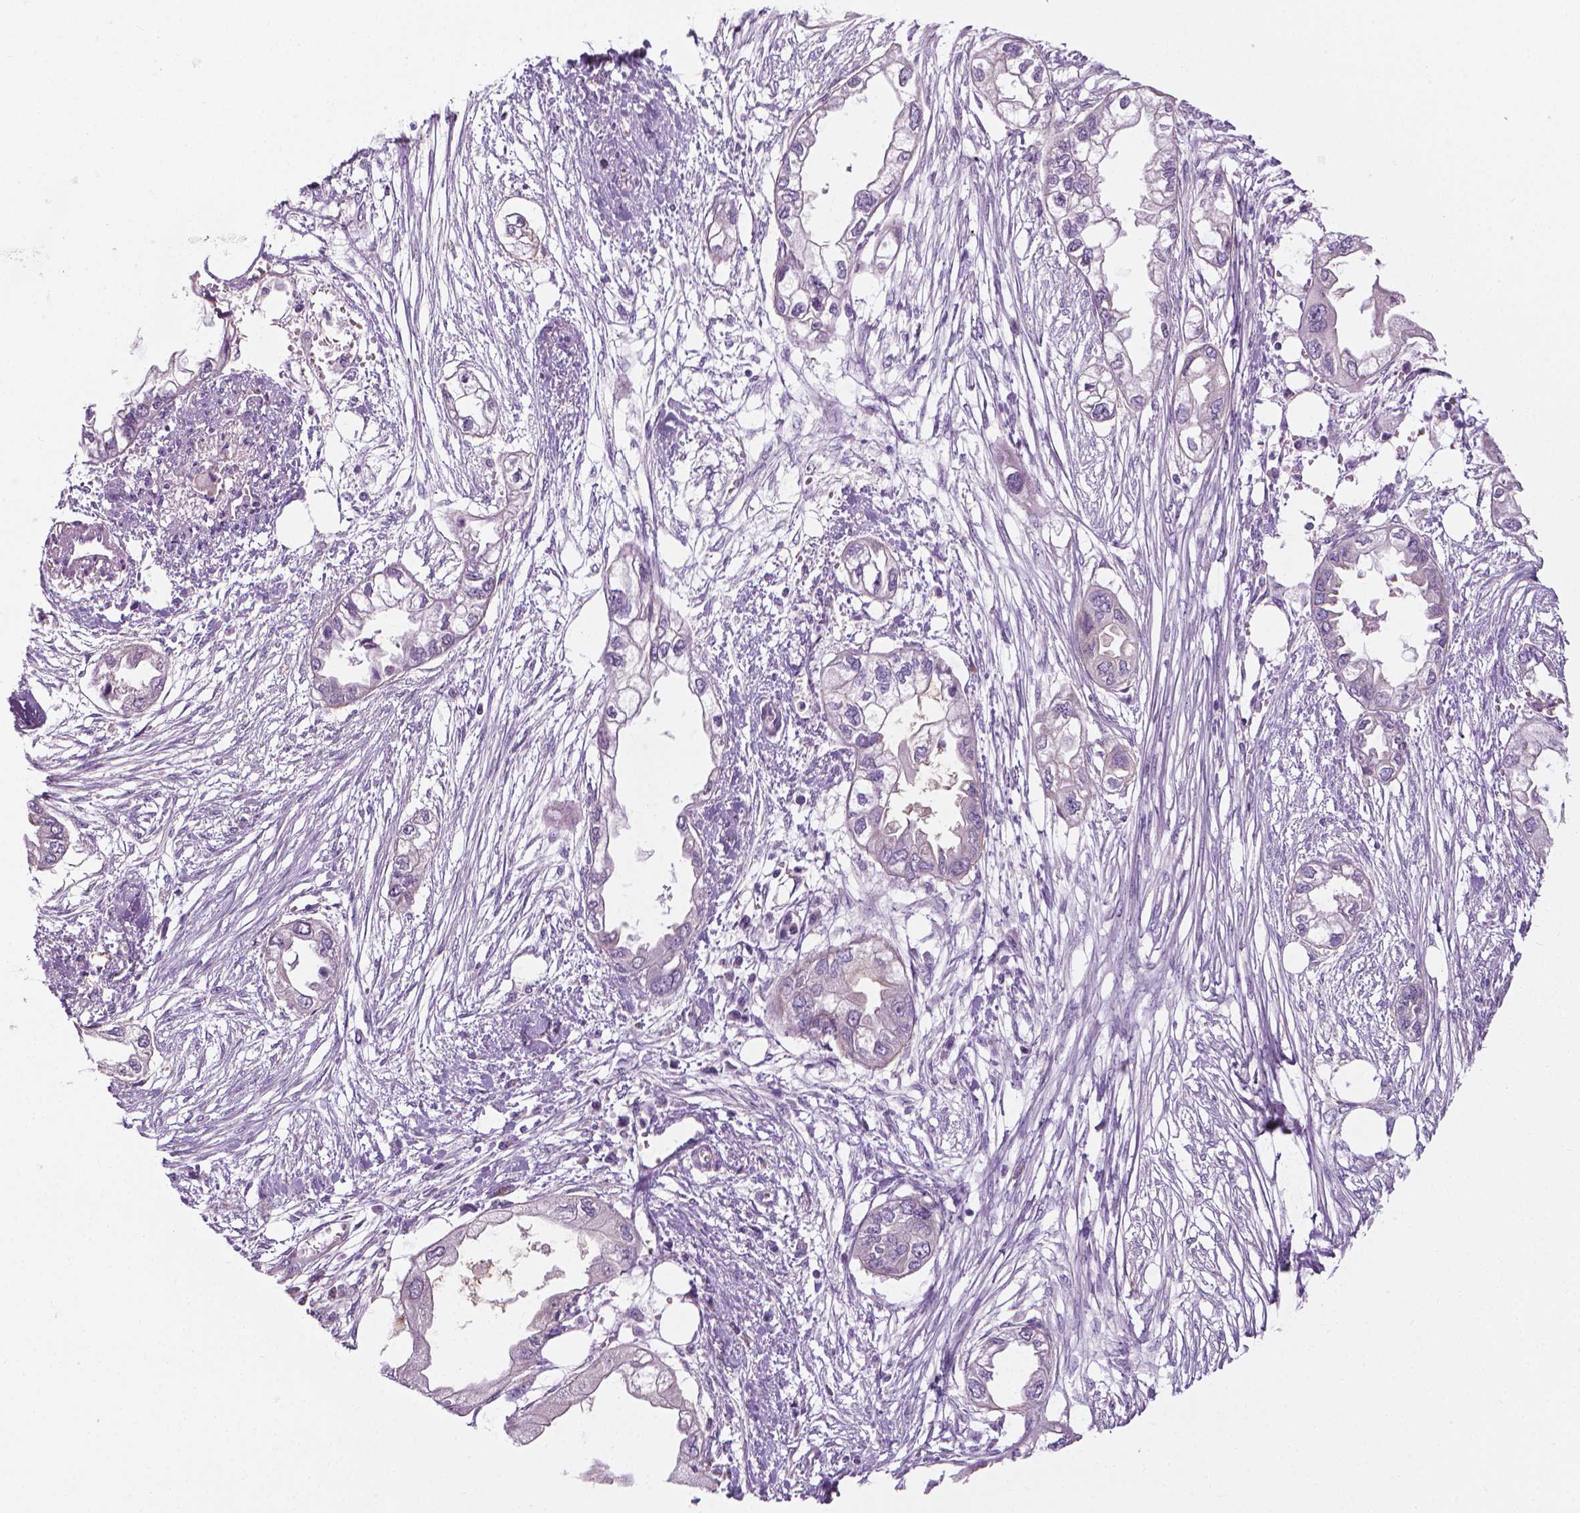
{"staining": {"intensity": "negative", "quantity": "none", "location": "none"}, "tissue": "endometrial cancer", "cell_type": "Tumor cells", "image_type": "cancer", "snomed": [{"axis": "morphology", "description": "Adenocarcinoma, NOS"}, {"axis": "morphology", "description": "Adenocarcinoma, metastatic, NOS"}, {"axis": "topography", "description": "Adipose tissue"}, {"axis": "topography", "description": "Endometrium"}], "caption": "Endometrial adenocarcinoma was stained to show a protein in brown. There is no significant staining in tumor cells.", "gene": "MCOLN3", "patient": {"sex": "female", "age": 67}}